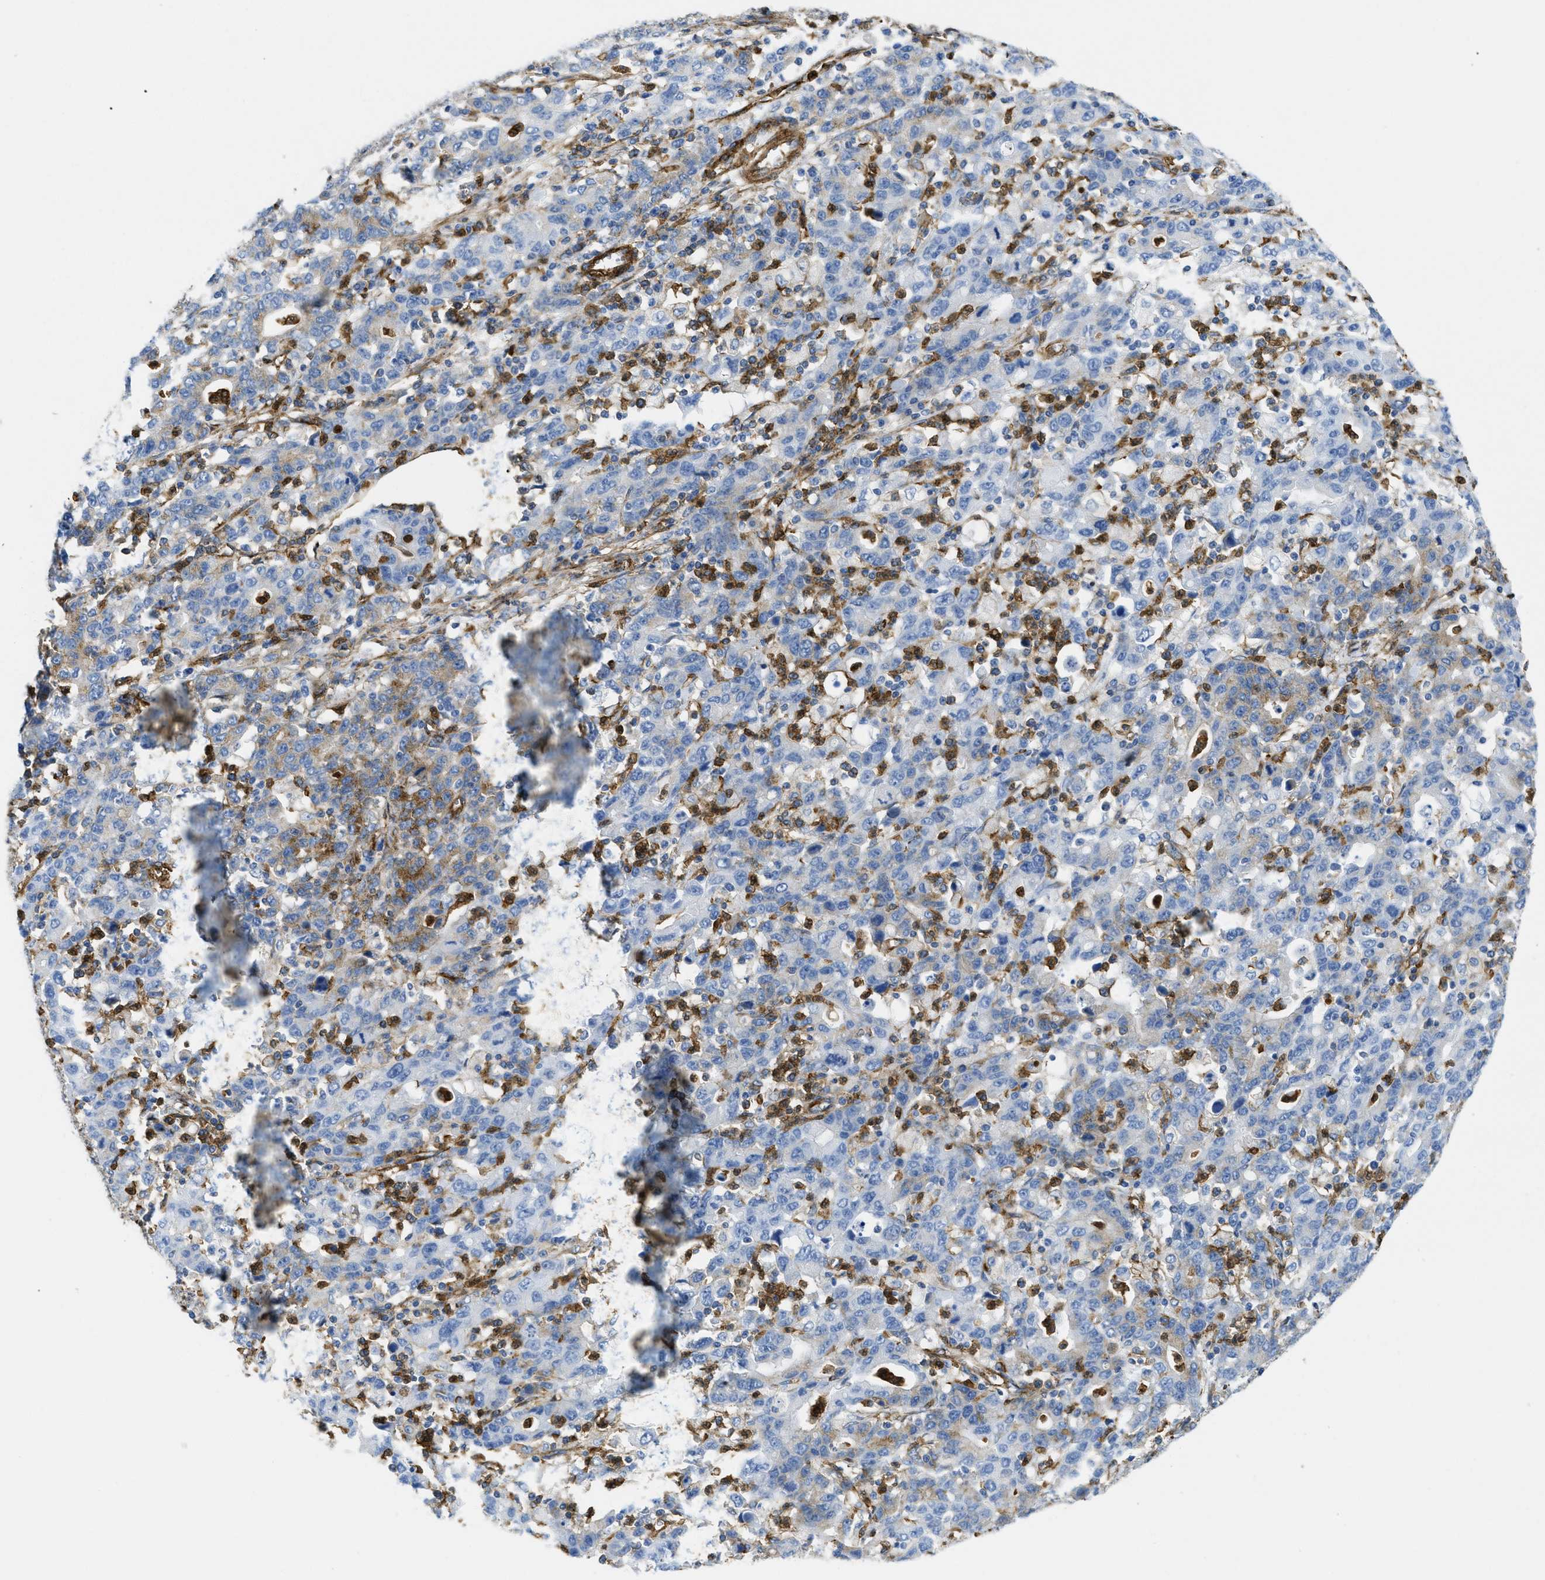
{"staining": {"intensity": "moderate", "quantity": "<25%", "location": "cytoplasmic/membranous"}, "tissue": "stomach cancer", "cell_type": "Tumor cells", "image_type": "cancer", "snomed": [{"axis": "morphology", "description": "Adenocarcinoma, NOS"}, {"axis": "topography", "description": "Stomach, upper"}], "caption": "About <25% of tumor cells in human stomach cancer demonstrate moderate cytoplasmic/membranous protein expression as visualized by brown immunohistochemical staining.", "gene": "HIP1", "patient": {"sex": "male", "age": 69}}